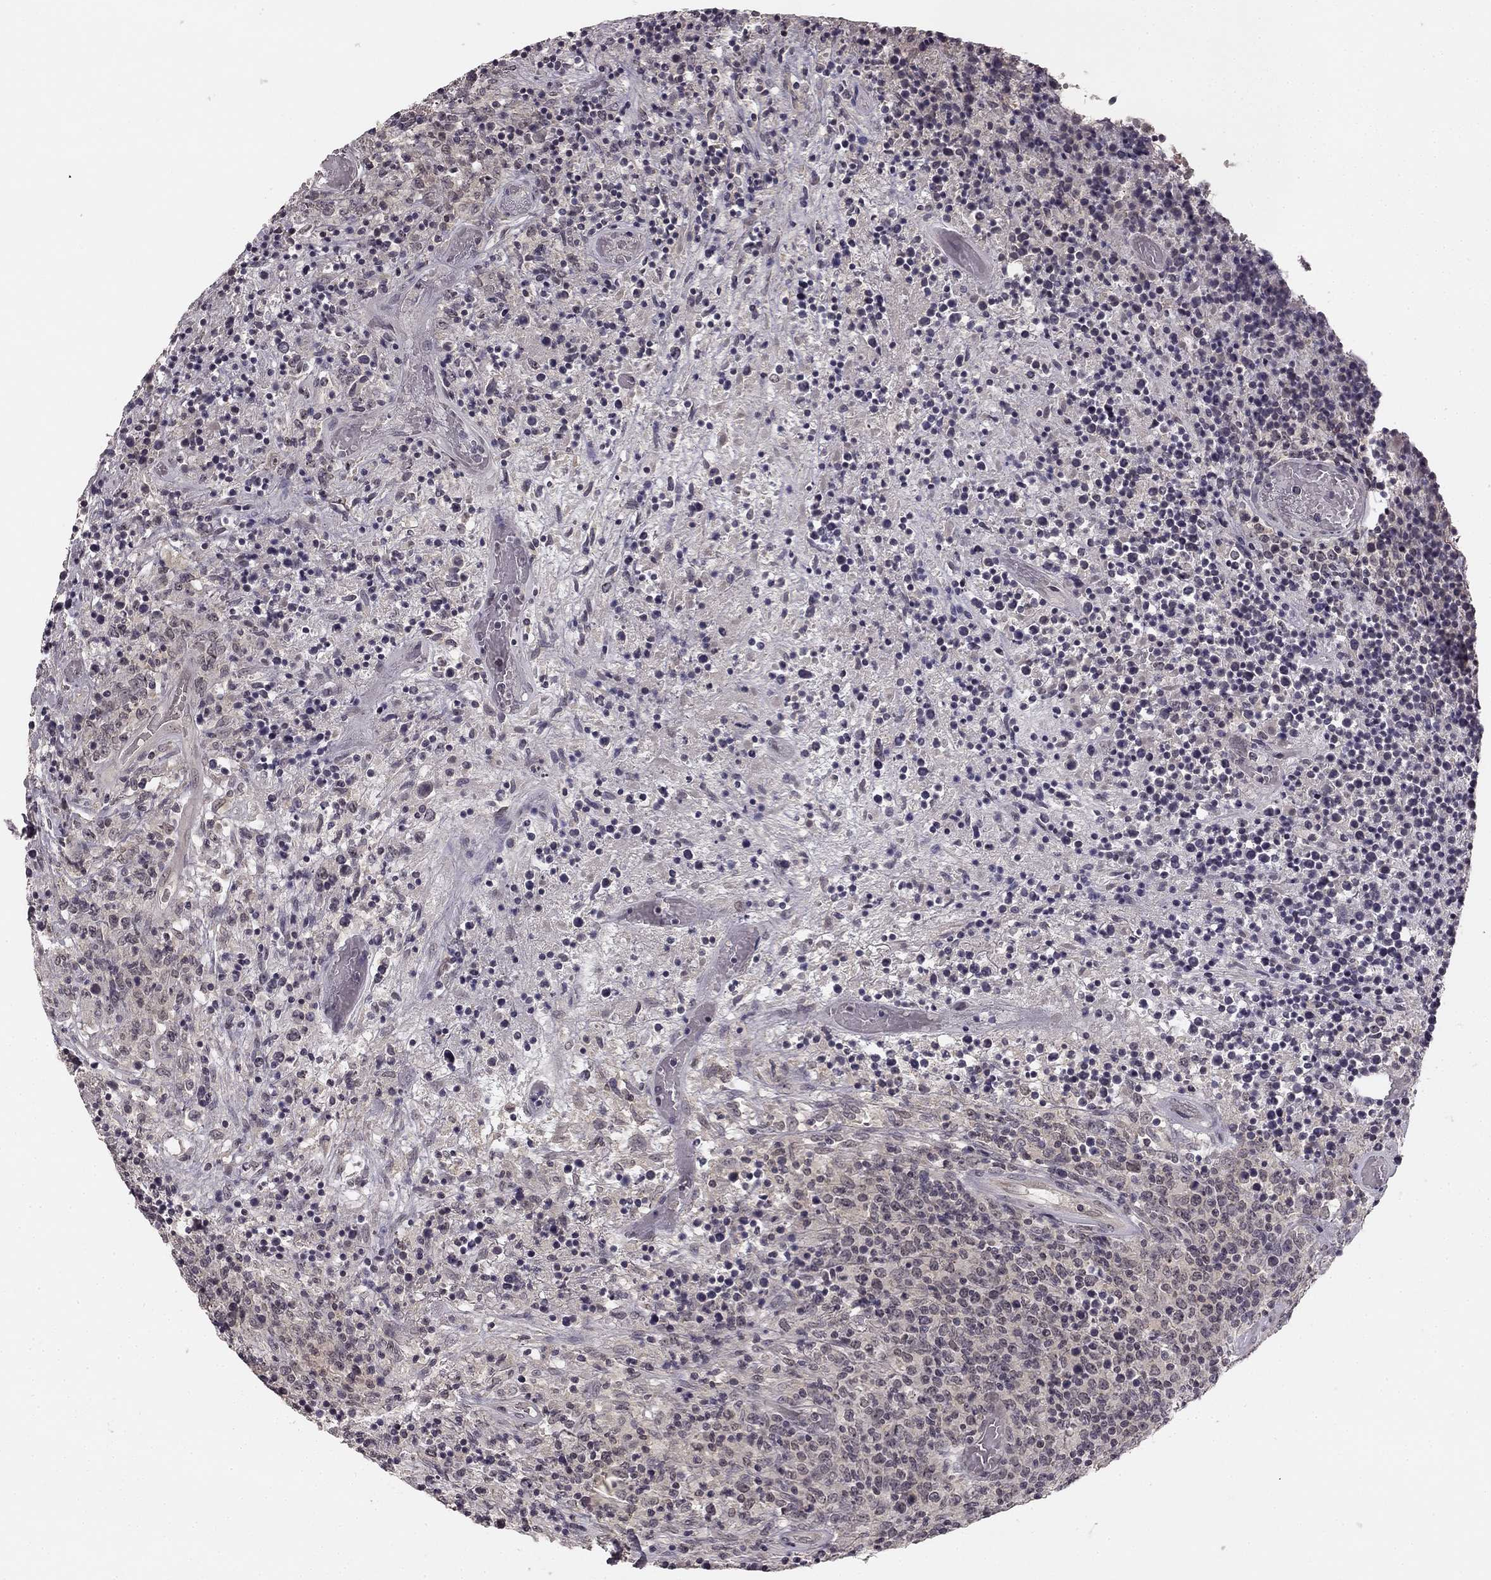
{"staining": {"intensity": "negative", "quantity": "none", "location": "none"}, "tissue": "lymphoma", "cell_type": "Tumor cells", "image_type": "cancer", "snomed": [{"axis": "morphology", "description": "Malignant lymphoma, non-Hodgkin's type, High grade"}, {"axis": "topography", "description": "Lung"}], "caption": "Tumor cells are negative for protein expression in human malignant lymphoma, non-Hodgkin's type (high-grade).", "gene": "HCN4", "patient": {"sex": "male", "age": 79}}